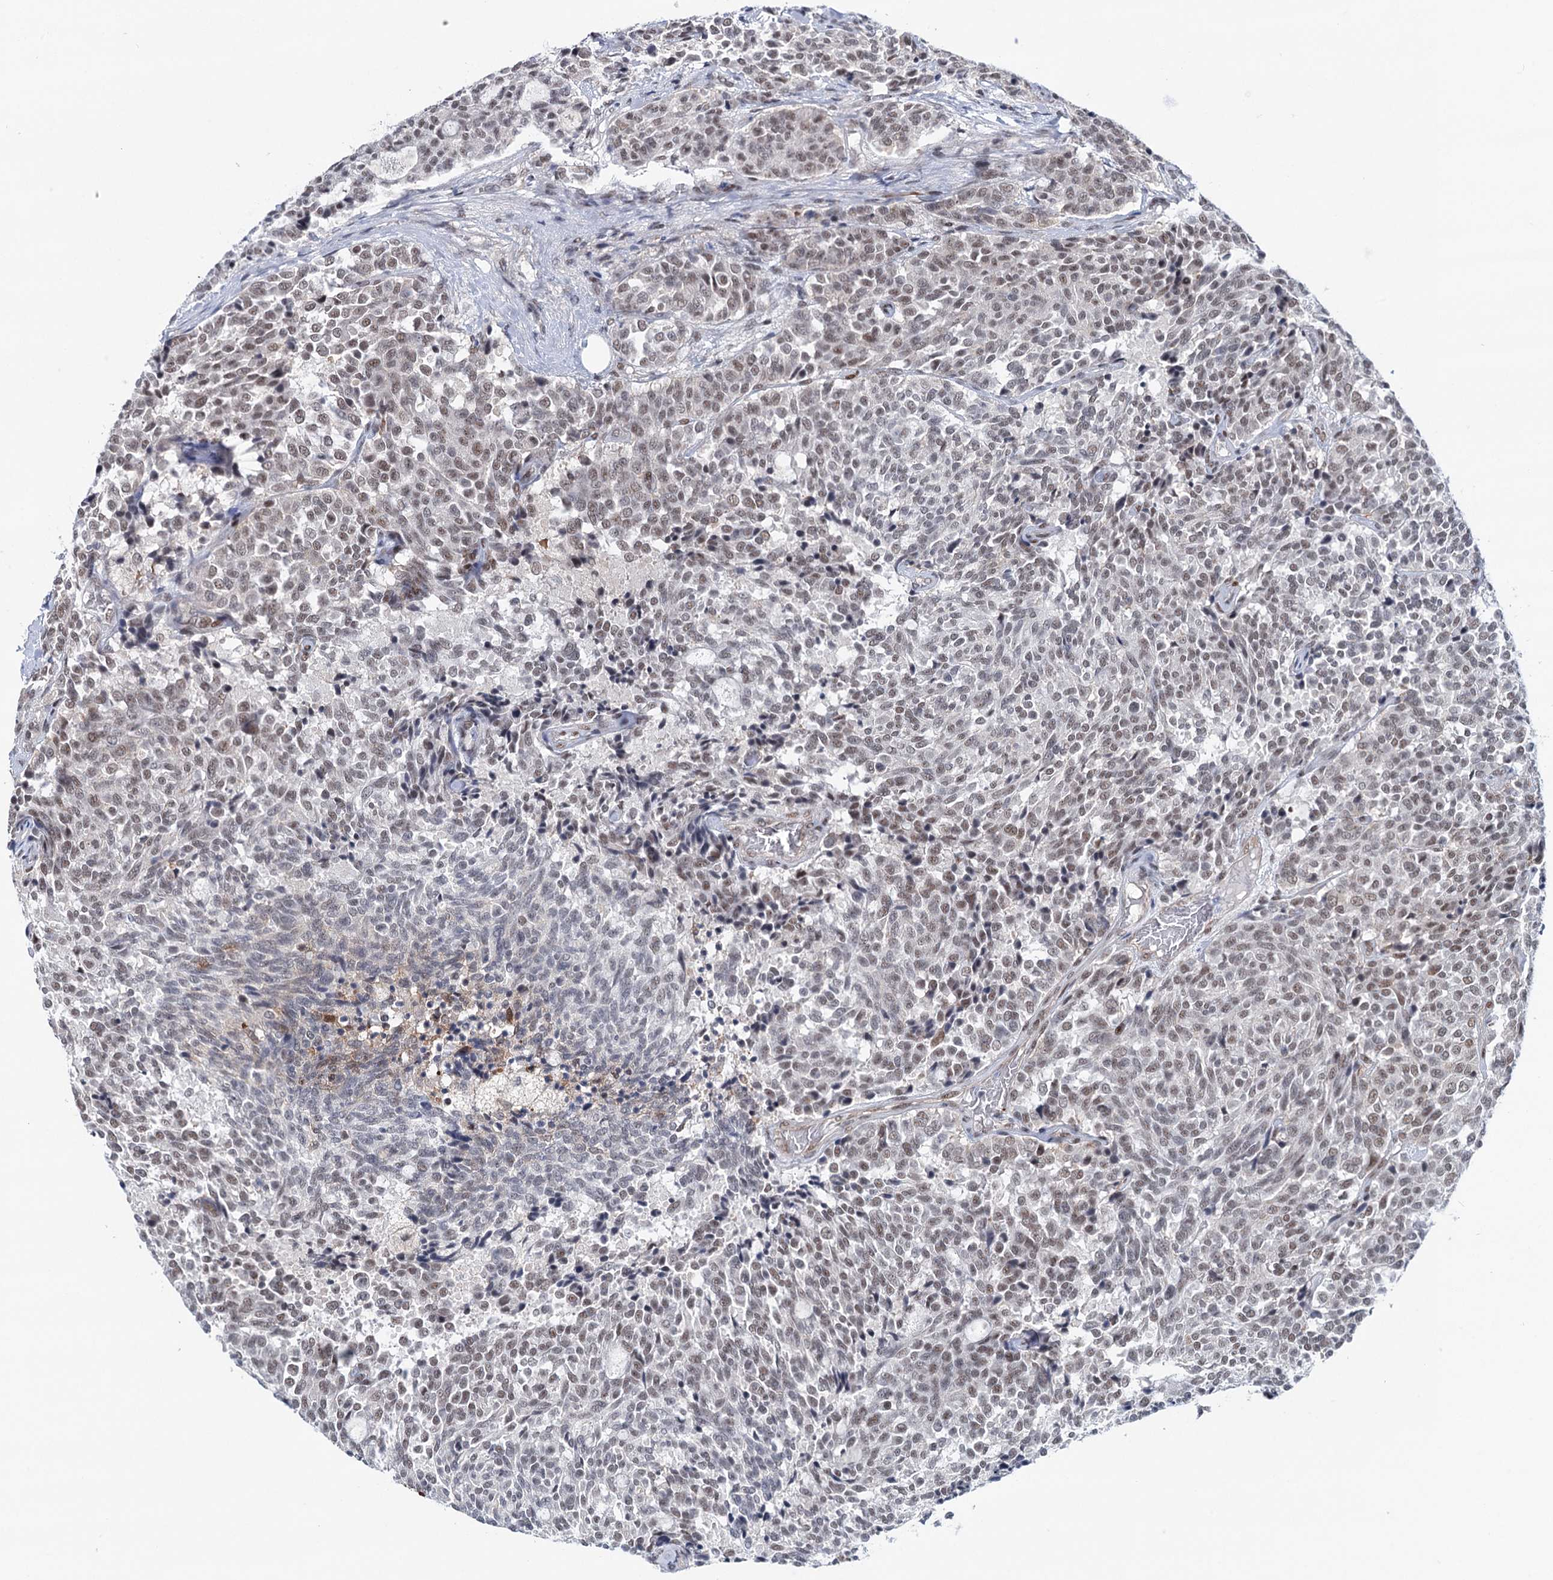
{"staining": {"intensity": "weak", "quantity": "25%-75%", "location": "nuclear"}, "tissue": "carcinoid", "cell_type": "Tumor cells", "image_type": "cancer", "snomed": [{"axis": "morphology", "description": "Carcinoid, malignant, NOS"}, {"axis": "topography", "description": "Pancreas"}], "caption": "Carcinoid was stained to show a protein in brown. There is low levels of weak nuclear expression in approximately 25%-75% of tumor cells.", "gene": "FAM53A", "patient": {"sex": "female", "age": 54}}